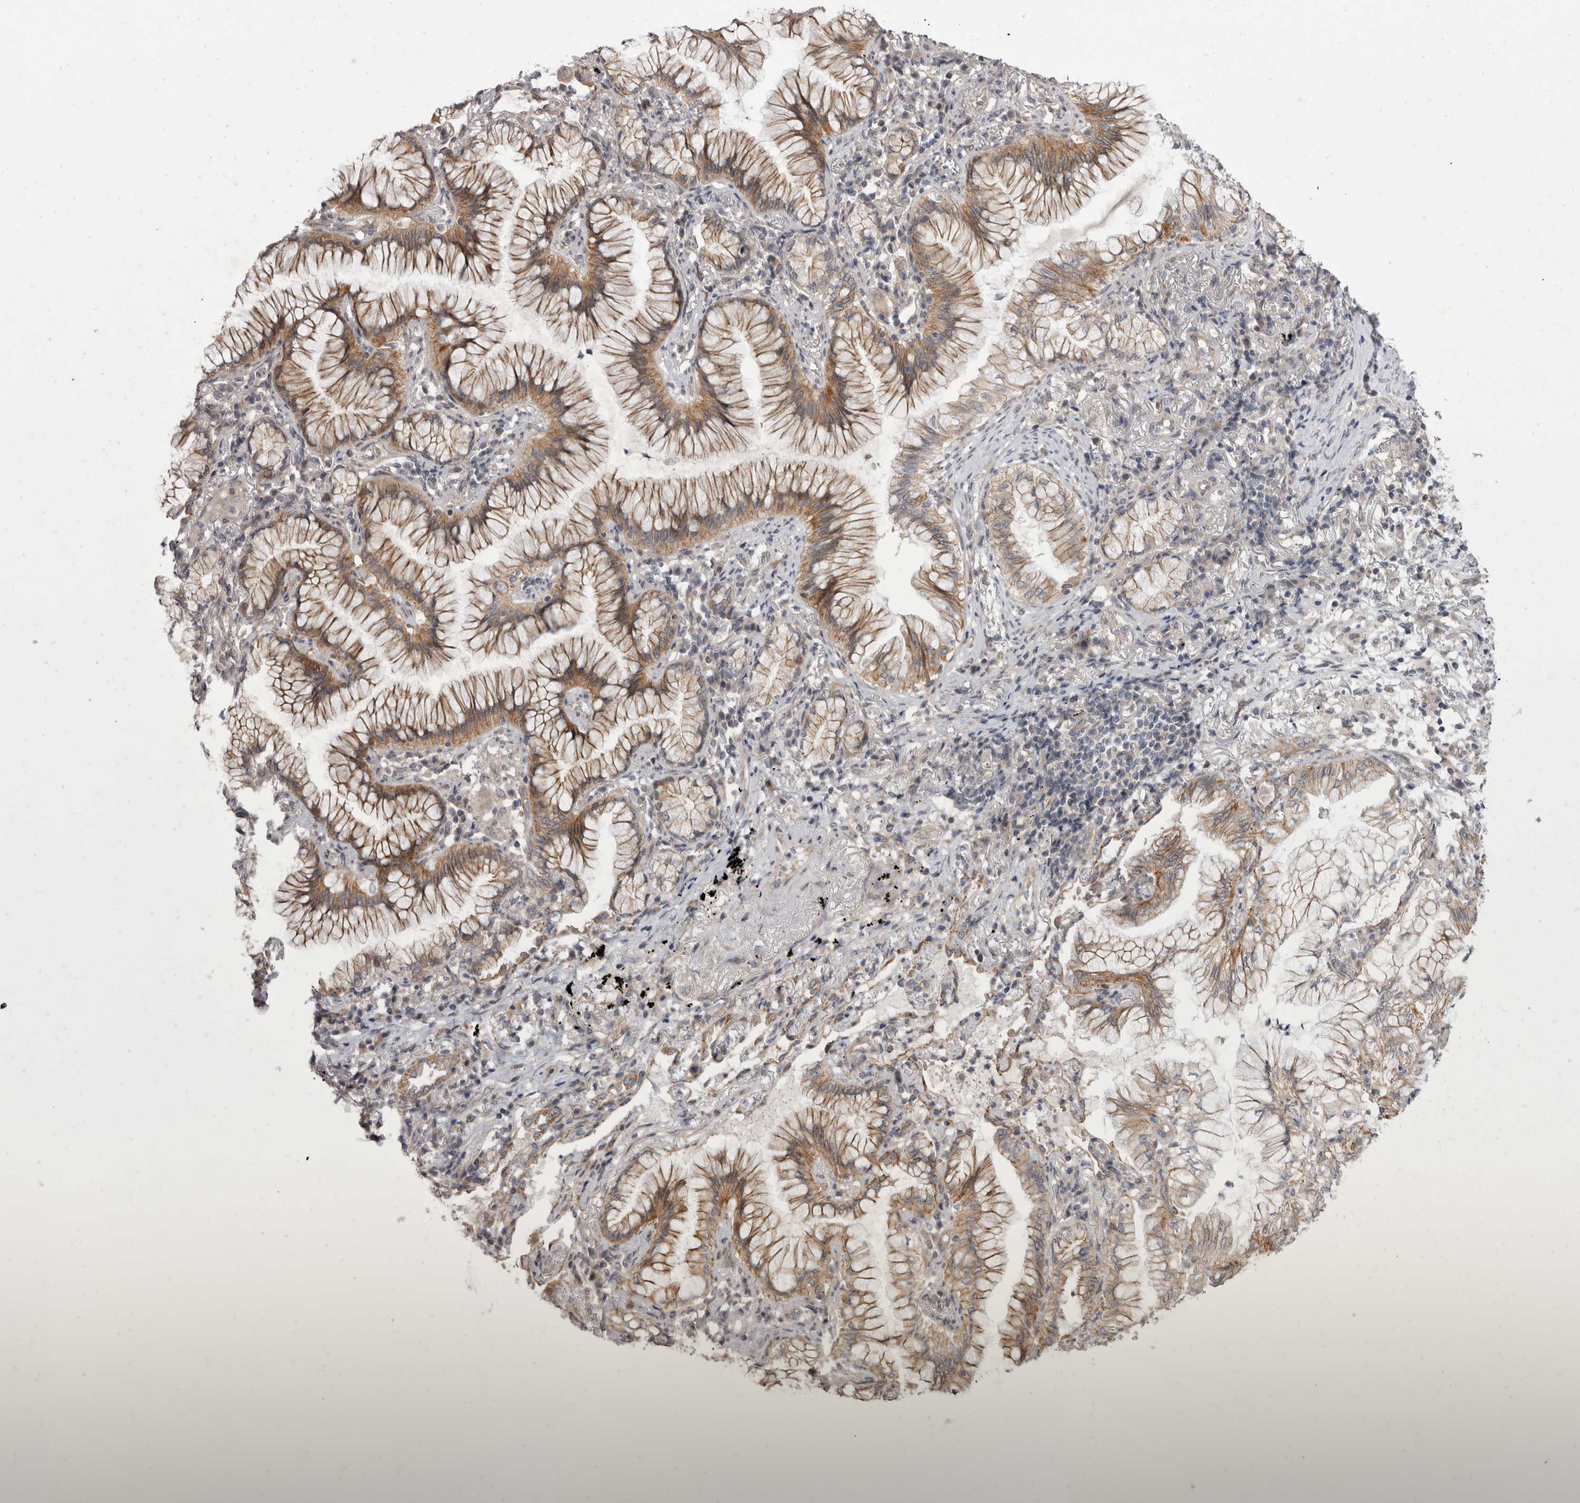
{"staining": {"intensity": "moderate", "quantity": ">75%", "location": "cytoplasmic/membranous"}, "tissue": "lung cancer", "cell_type": "Tumor cells", "image_type": "cancer", "snomed": [{"axis": "morphology", "description": "Adenocarcinoma, NOS"}, {"axis": "topography", "description": "Lung"}], "caption": "Protein expression analysis of lung adenocarcinoma reveals moderate cytoplasmic/membranous staining in about >75% of tumor cells. The protein is stained brown, and the nuclei are stained in blue (DAB (3,3'-diaminobenzidine) IHC with brightfield microscopy, high magnification).", "gene": "NENF", "patient": {"sex": "female", "age": 70}}